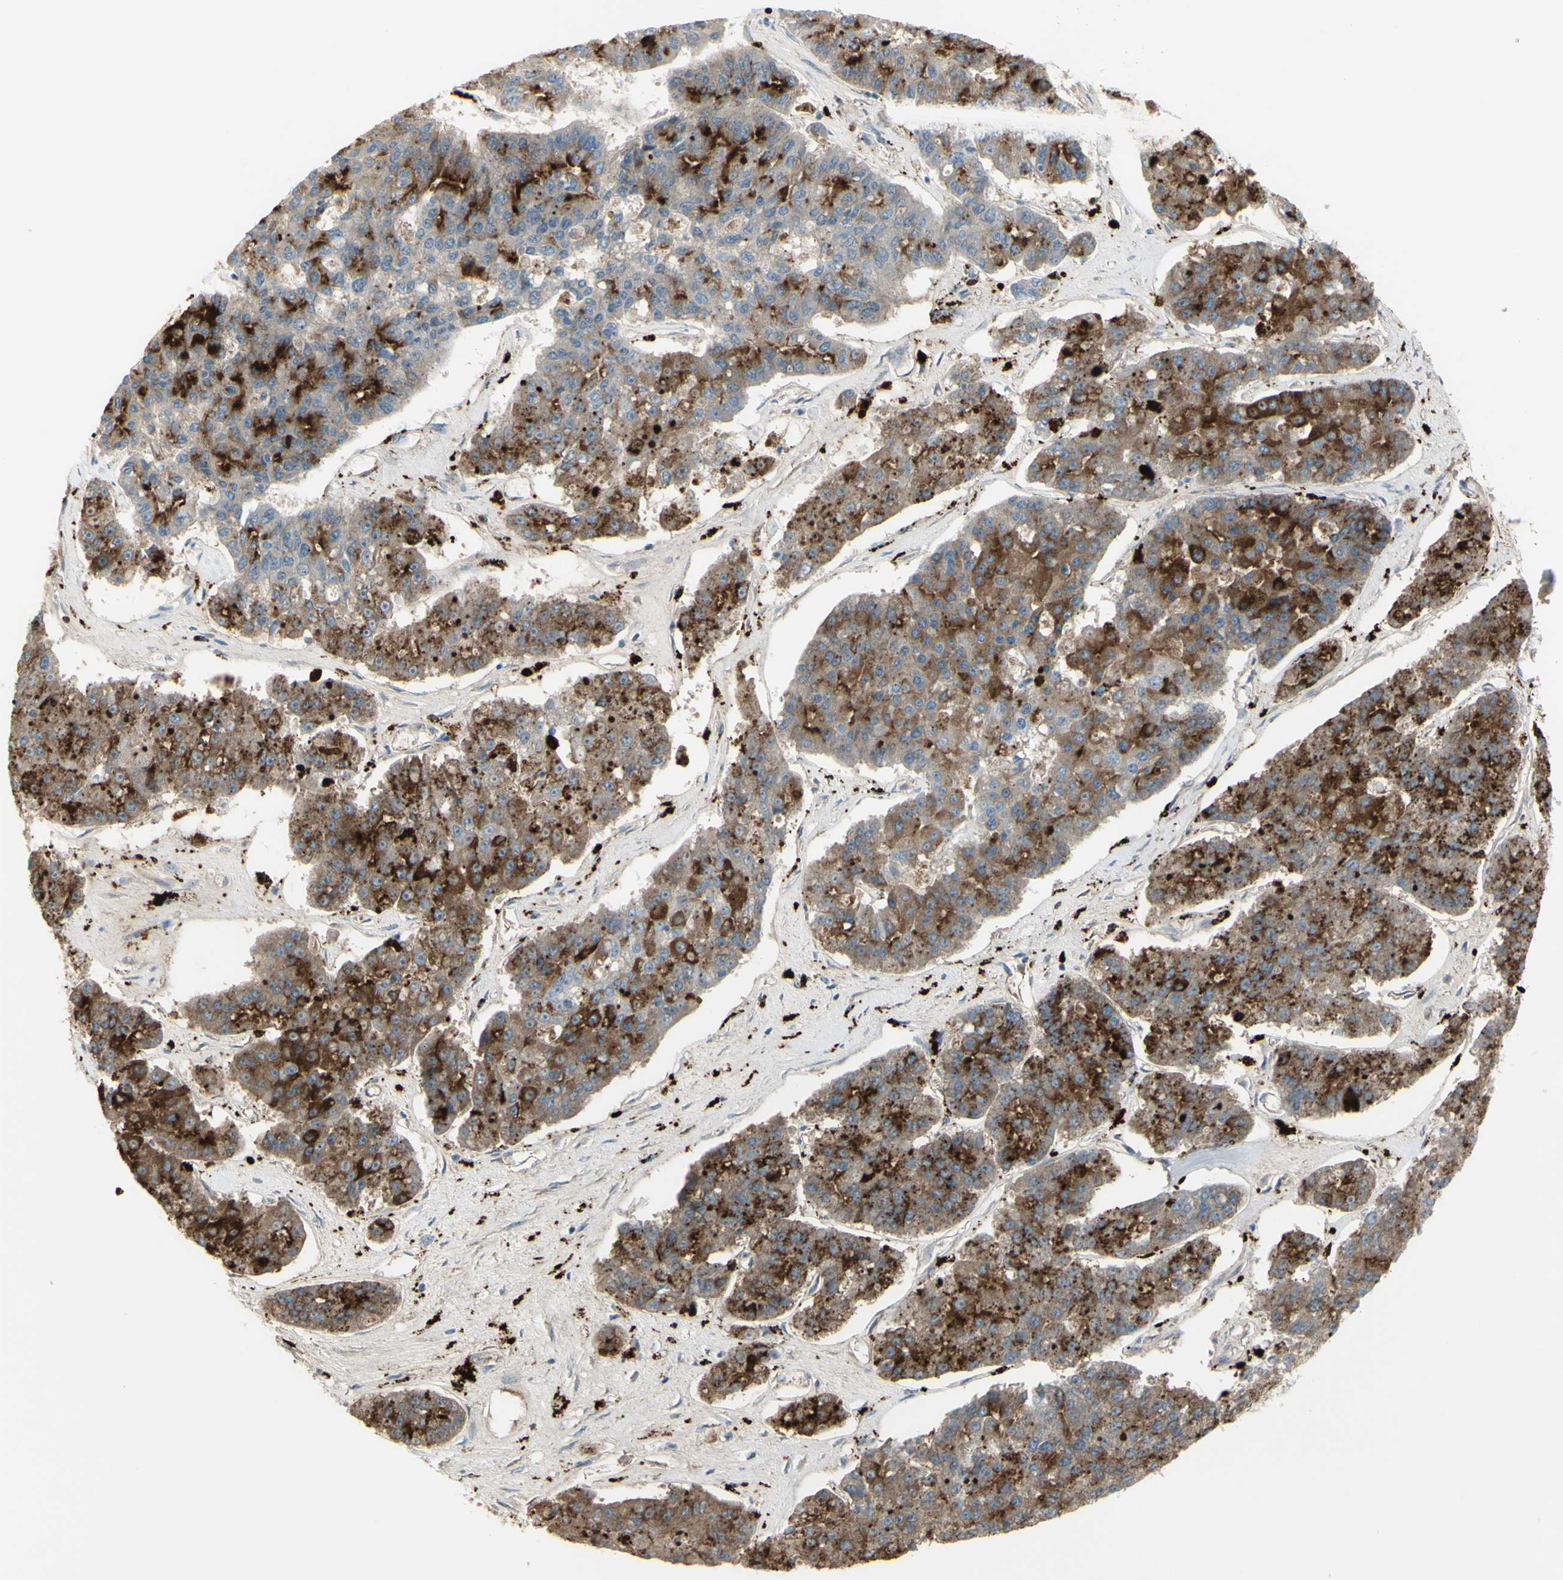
{"staining": {"intensity": "strong", "quantity": "25%-75%", "location": "cytoplasmic/membranous"}, "tissue": "pancreatic cancer", "cell_type": "Tumor cells", "image_type": "cancer", "snomed": [{"axis": "morphology", "description": "Adenocarcinoma, NOS"}, {"axis": "topography", "description": "Pancreas"}], "caption": "Pancreatic adenocarcinoma stained for a protein (brown) demonstrates strong cytoplasmic/membranous positive staining in approximately 25%-75% of tumor cells.", "gene": "NCBP2L", "patient": {"sex": "male", "age": 50}}